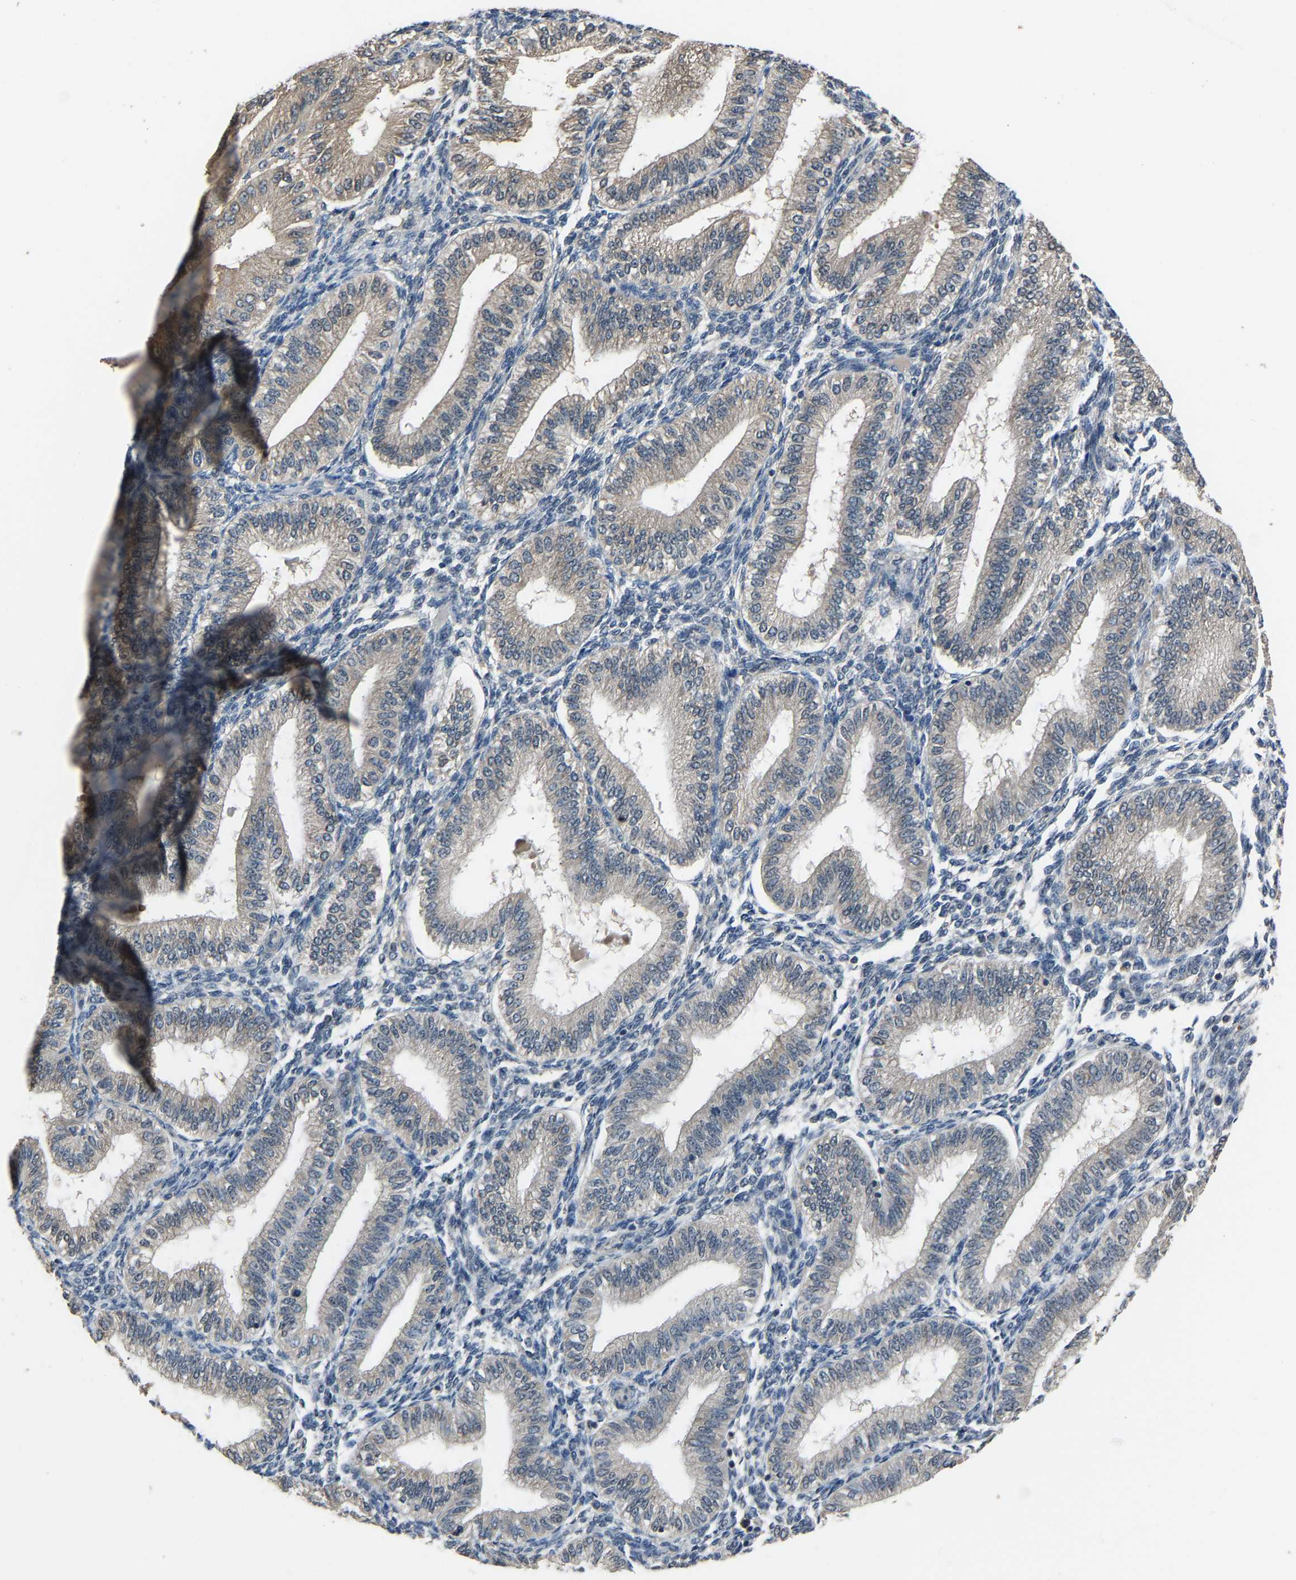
{"staining": {"intensity": "negative", "quantity": "none", "location": "none"}, "tissue": "endometrium", "cell_type": "Cells in endometrial stroma", "image_type": "normal", "snomed": [{"axis": "morphology", "description": "Normal tissue, NOS"}, {"axis": "topography", "description": "Endometrium"}], "caption": "Micrograph shows no protein expression in cells in endometrial stroma of normal endometrium.", "gene": "ABCC9", "patient": {"sex": "female", "age": 39}}